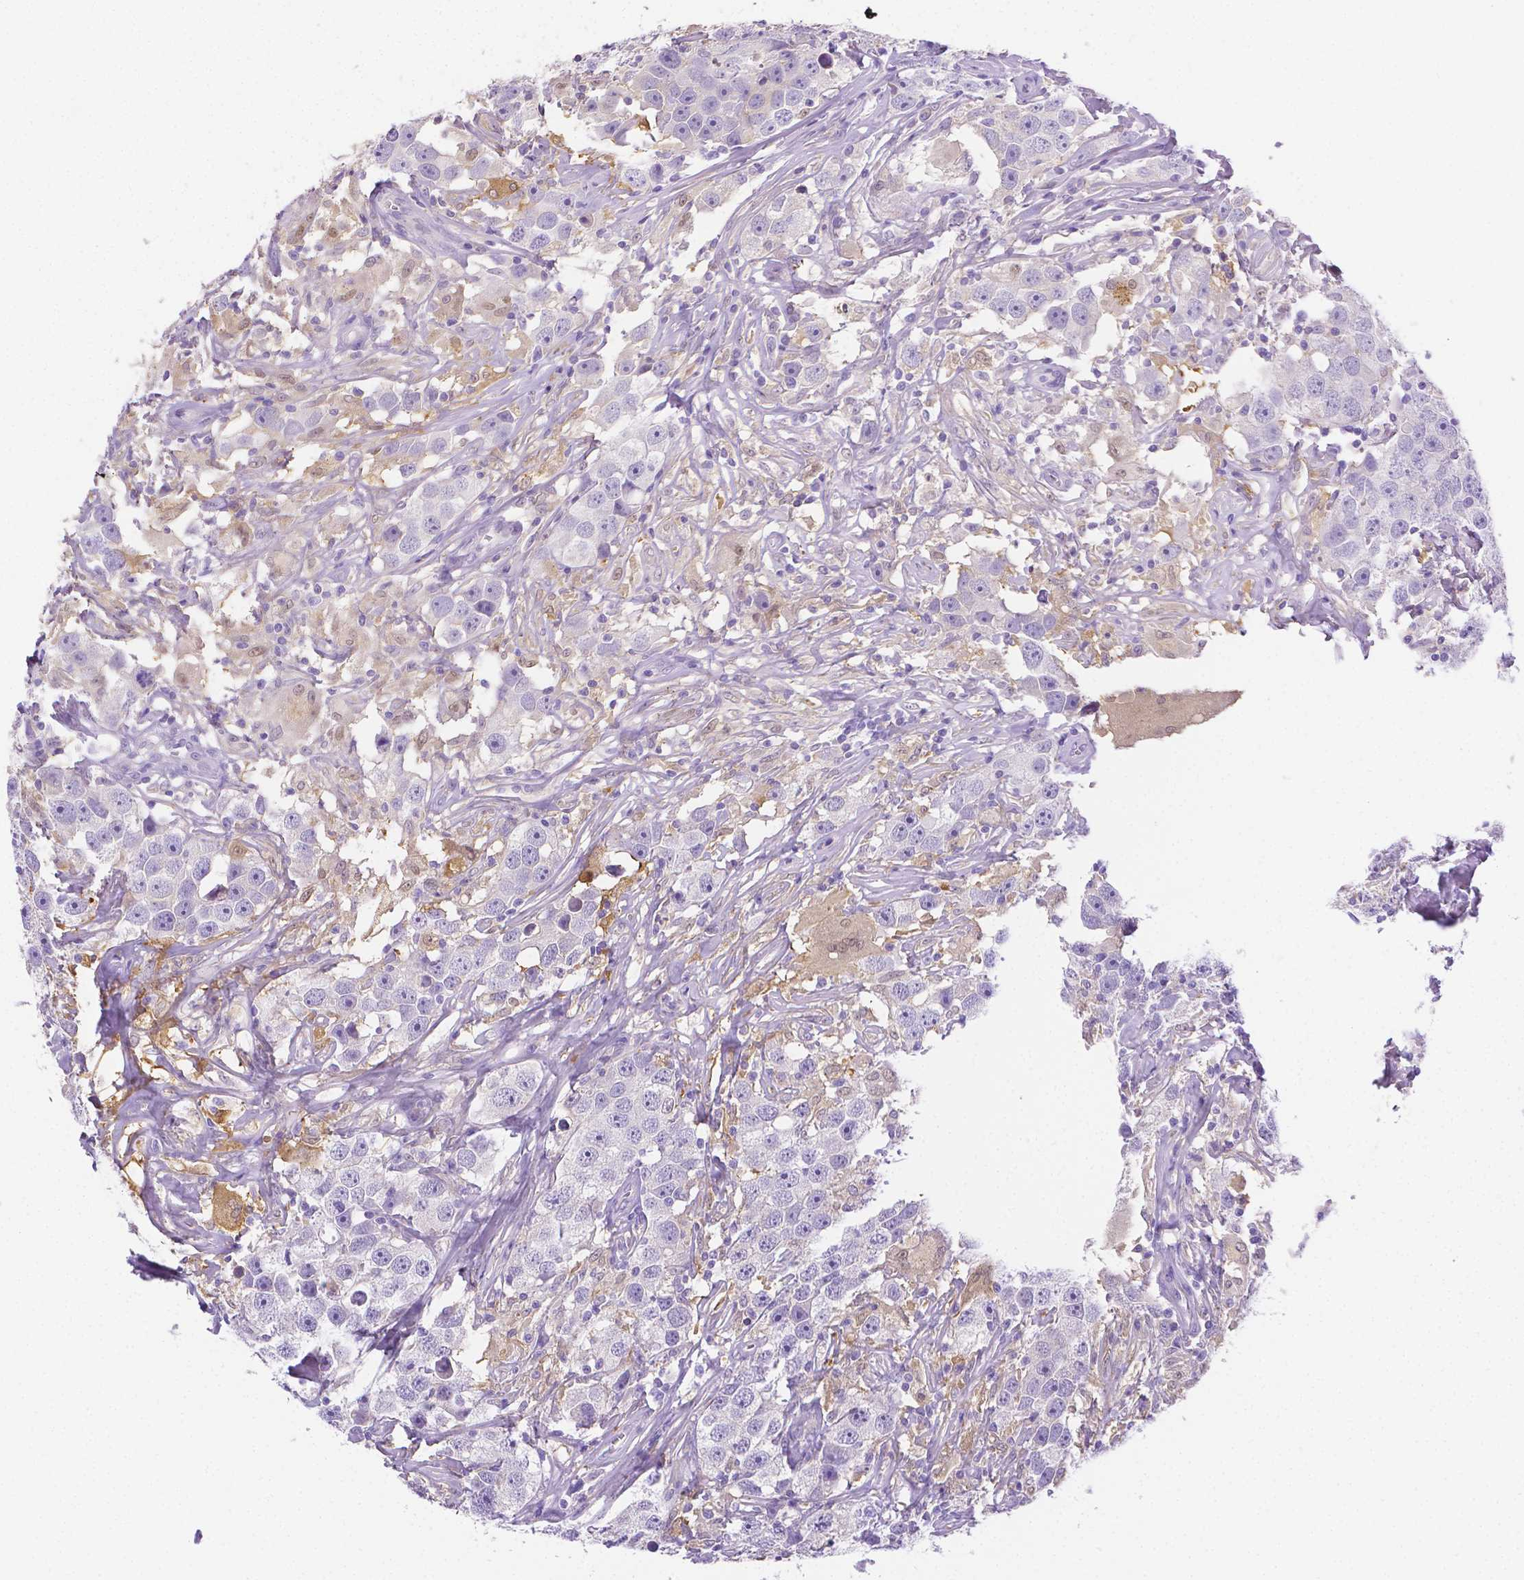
{"staining": {"intensity": "negative", "quantity": "none", "location": "none"}, "tissue": "testis cancer", "cell_type": "Tumor cells", "image_type": "cancer", "snomed": [{"axis": "morphology", "description": "Seminoma, NOS"}, {"axis": "topography", "description": "Testis"}], "caption": "IHC of human seminoma (testis) reveals no staining in tumor cells.", "gene": "NXPH2", "patient": {"sex": "male", "age": 49}}